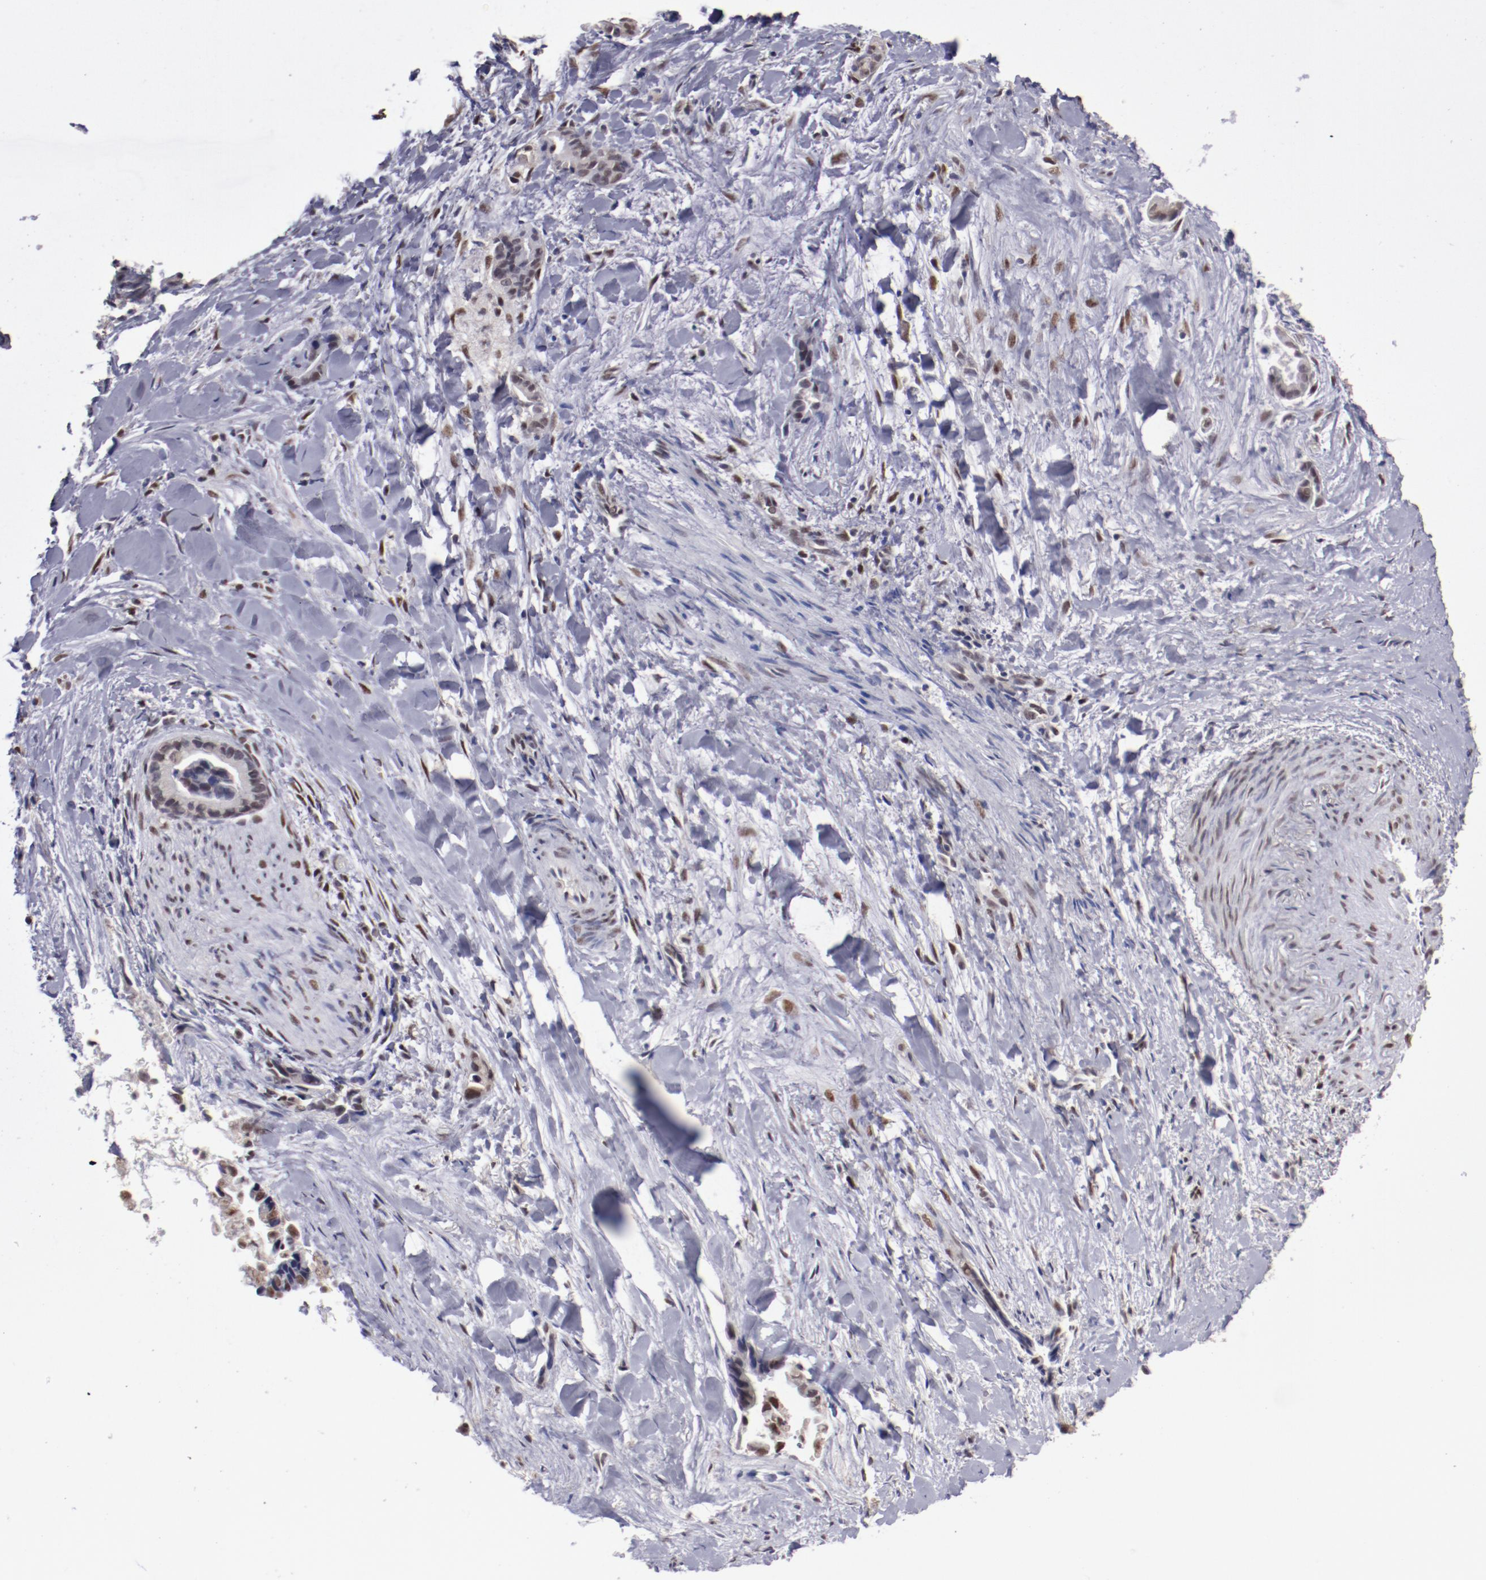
{"staining": {"intensity": "weak", "quantity": ">75%", "location": "cytoplasmic/membranous,nuclear"}, "tissue": "liver cancer", "cell_type": "Tumor cells", "image_type": "cancer", "snomed": [{"axis": "morphology", "description": "Cholangiocarcinoma"}, {"axis": "topography", "description": "Liver"}], "caption": "Weak cytoplasmic/membranous and nuclear staining for a protein is present in approximately >75% of tumor cells of liver cancer (cholangiocarcinoma) using immunohistochemistry.", "gene": "ARNT", "patient": {"sex": "female", "age": 55}}